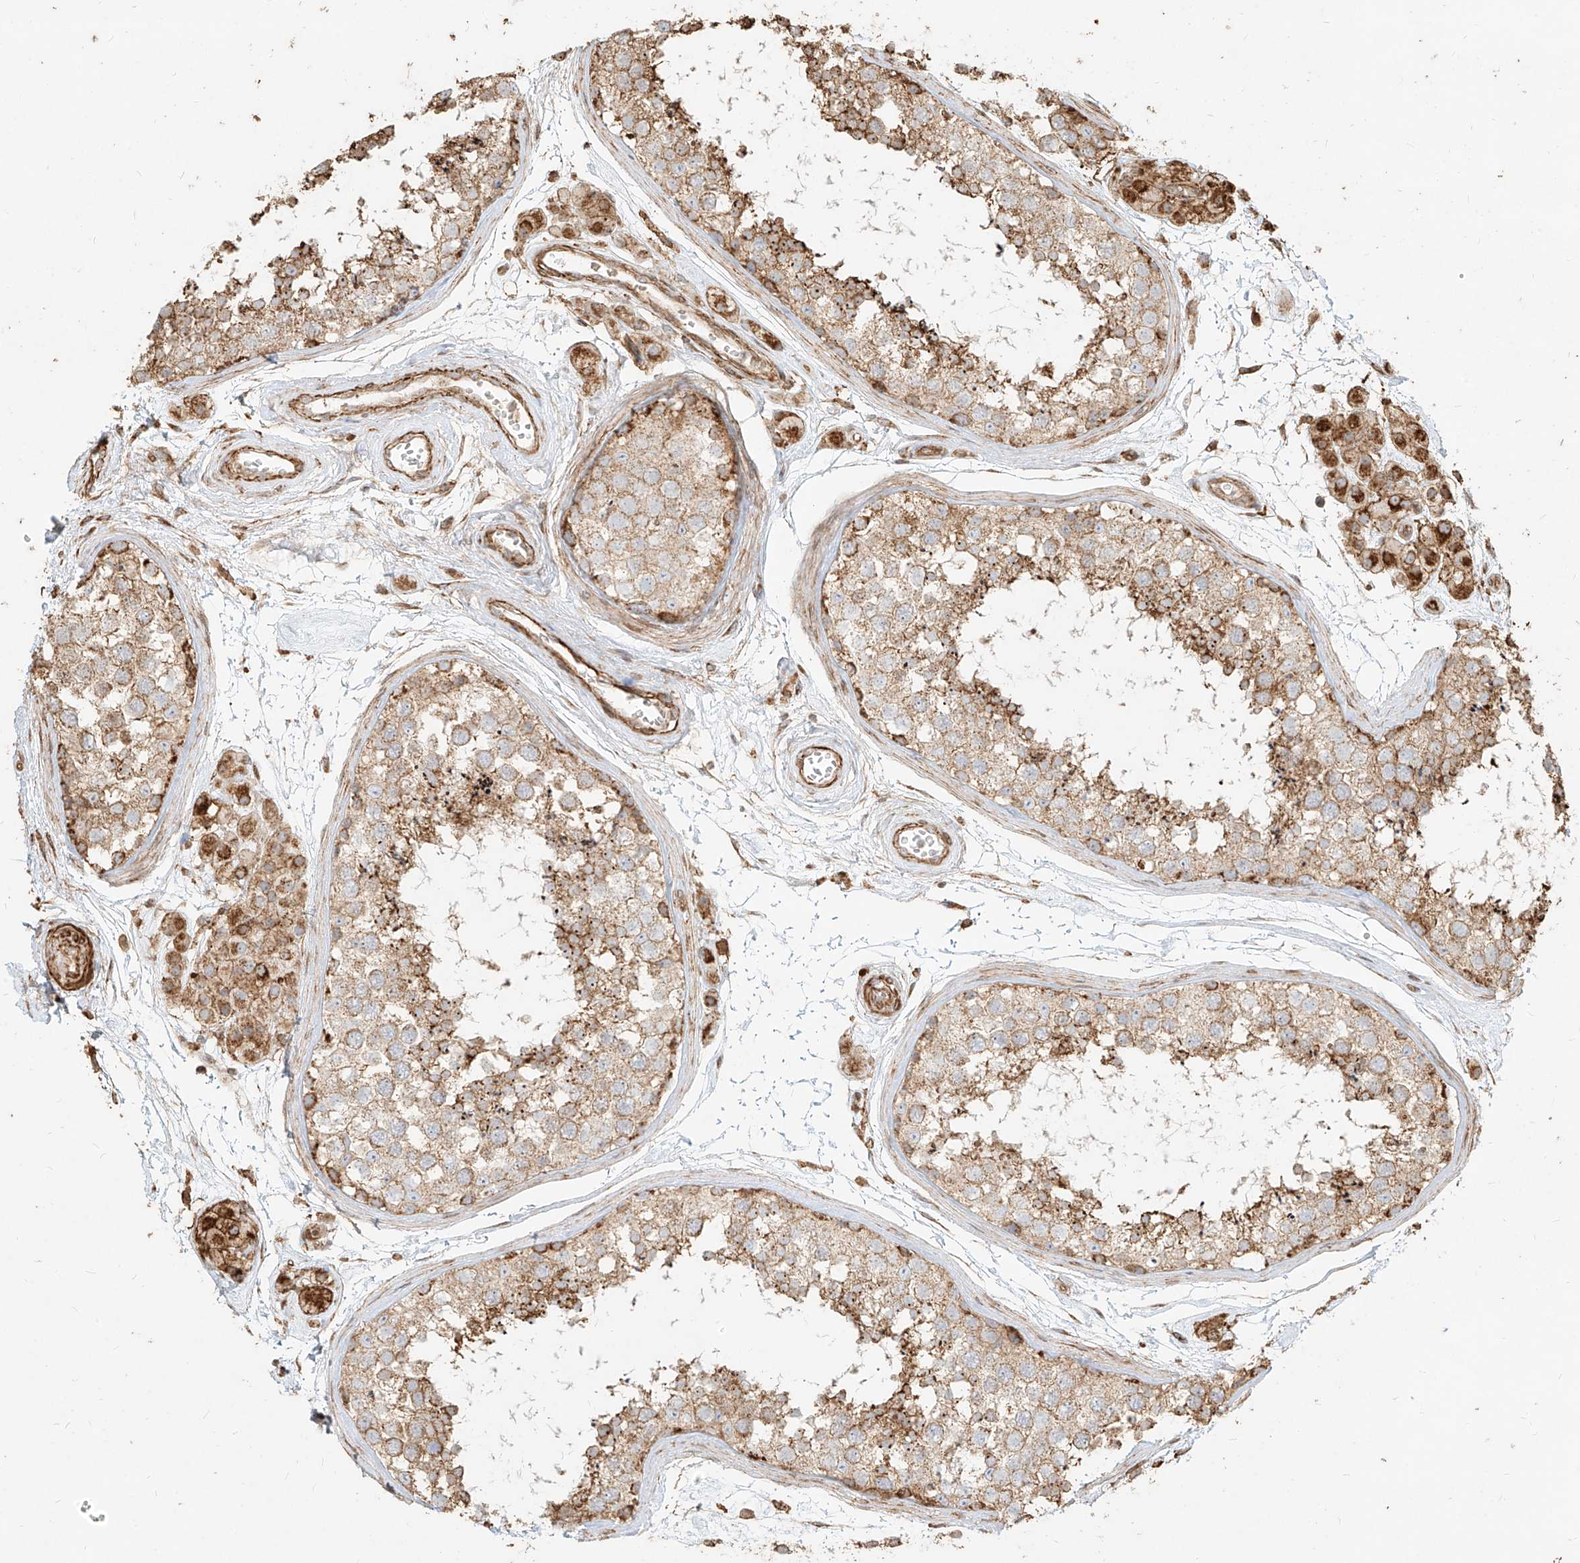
{"staining": {"intensity": "moderate", "quantity": "25%-75%", "location": "cytoplasmic/membranous"}, "tissue": "testis", "cell_type": "Cells in seminiferous ducts", "image_type": "normal", "snomed": [{"axis": "morphology", "description": "Normal tissue, NOS"}, {"axis": "topography", "description": "Testis"}], "caption": "Immunohistochemistry of normal human testis reveals medium levels of moderate cytoplasmic/membranous staining in about 25%-75% of cells in seminiferous ducts.", "gene": "MTX2", "patient": {"sex": "male", "age": 56}}